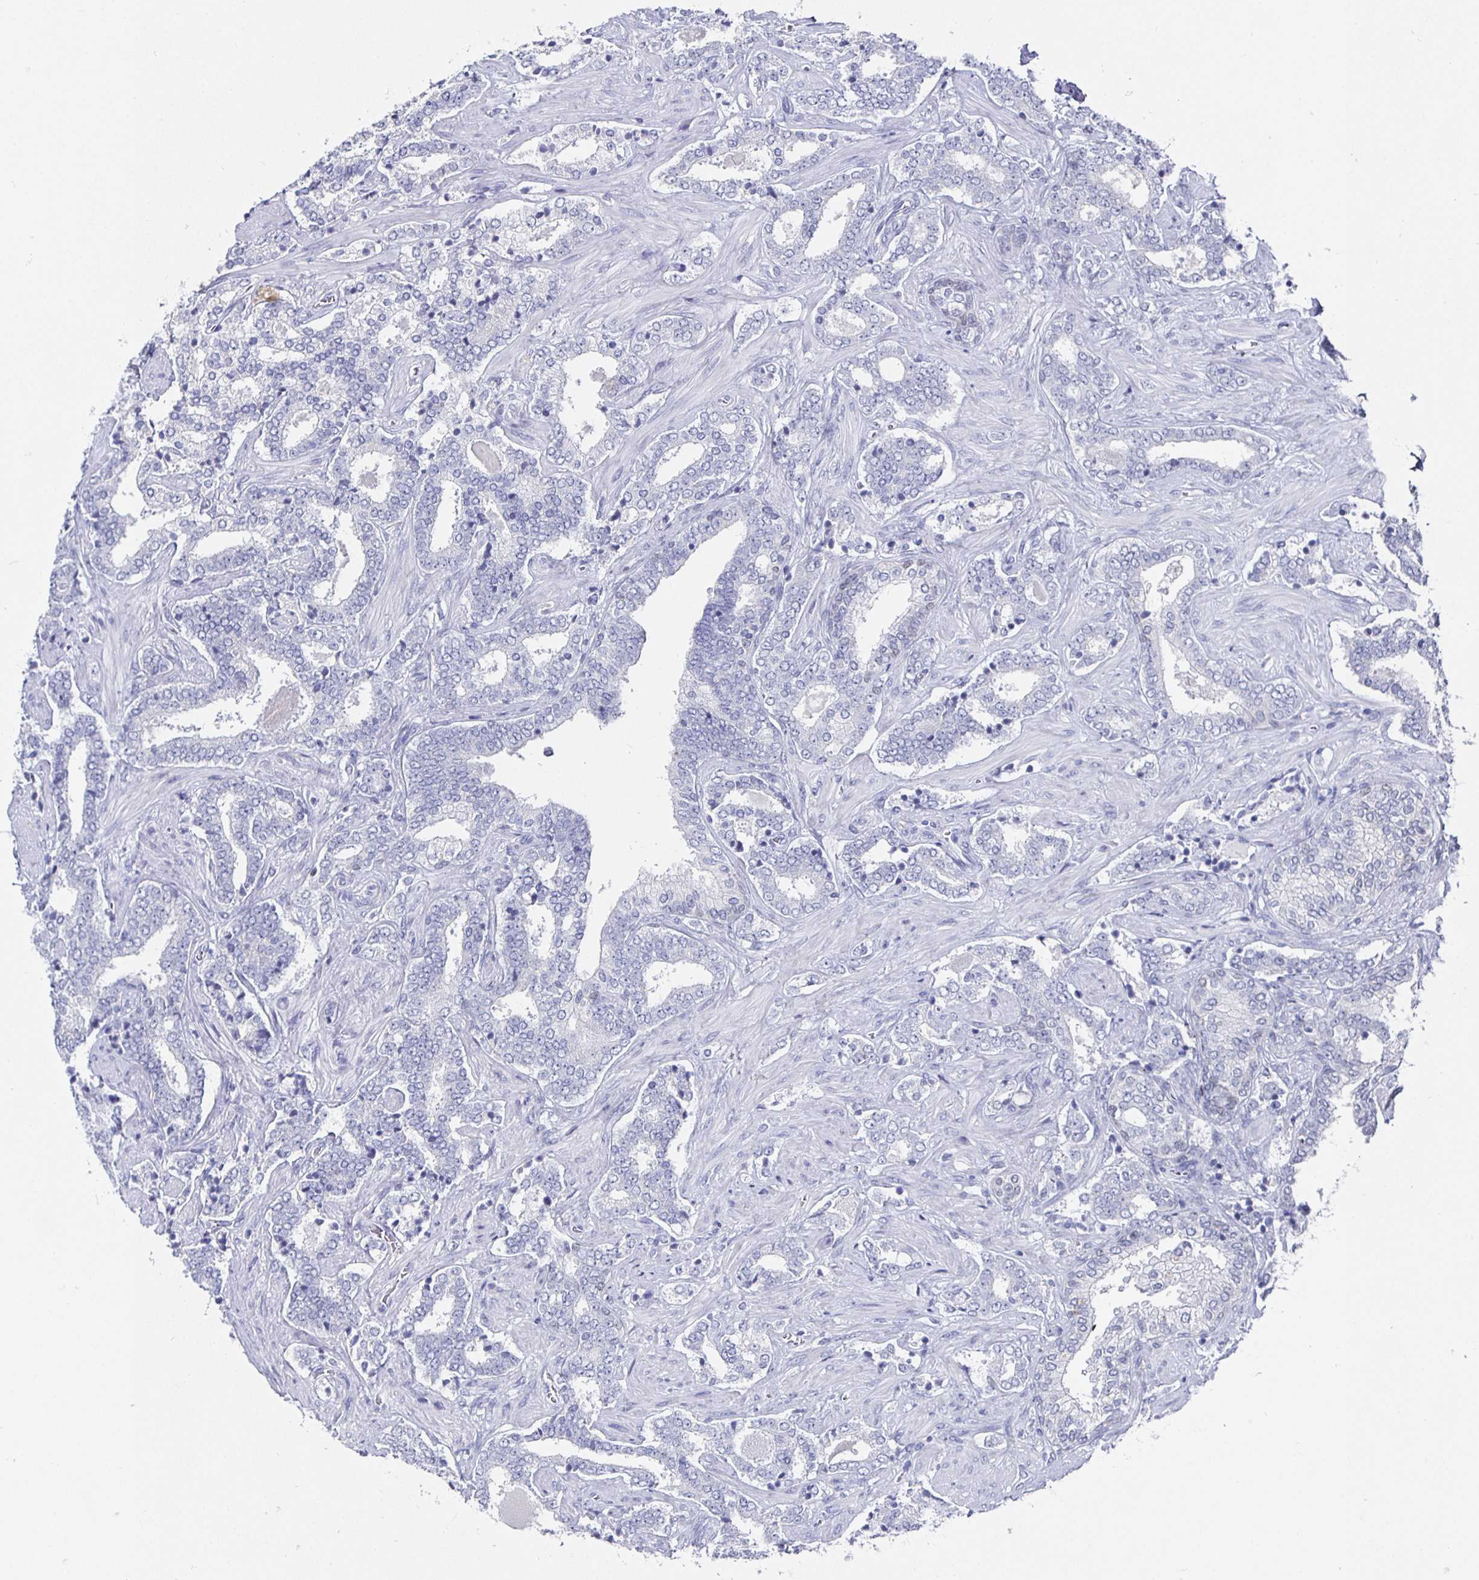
{"staining": {"intensity": "negative", "quantity": "none", "location": "none"}, "tissue": "prostate cancer", "cell_type": "Tumor cells", "image_type": "cancer", "snomed": [{"axis": "morphology", "description": "Adenocarcinoma, High grade"}, {"axis": "topography", "description": "Prostate"}], "caption": "Prostate high-grade adenocarcinoma was stained to show a protein in brown. There is no significant staining in tumor cells.", "gene": "RUNX2", "patient": {"sex": "male", "age": 60}}